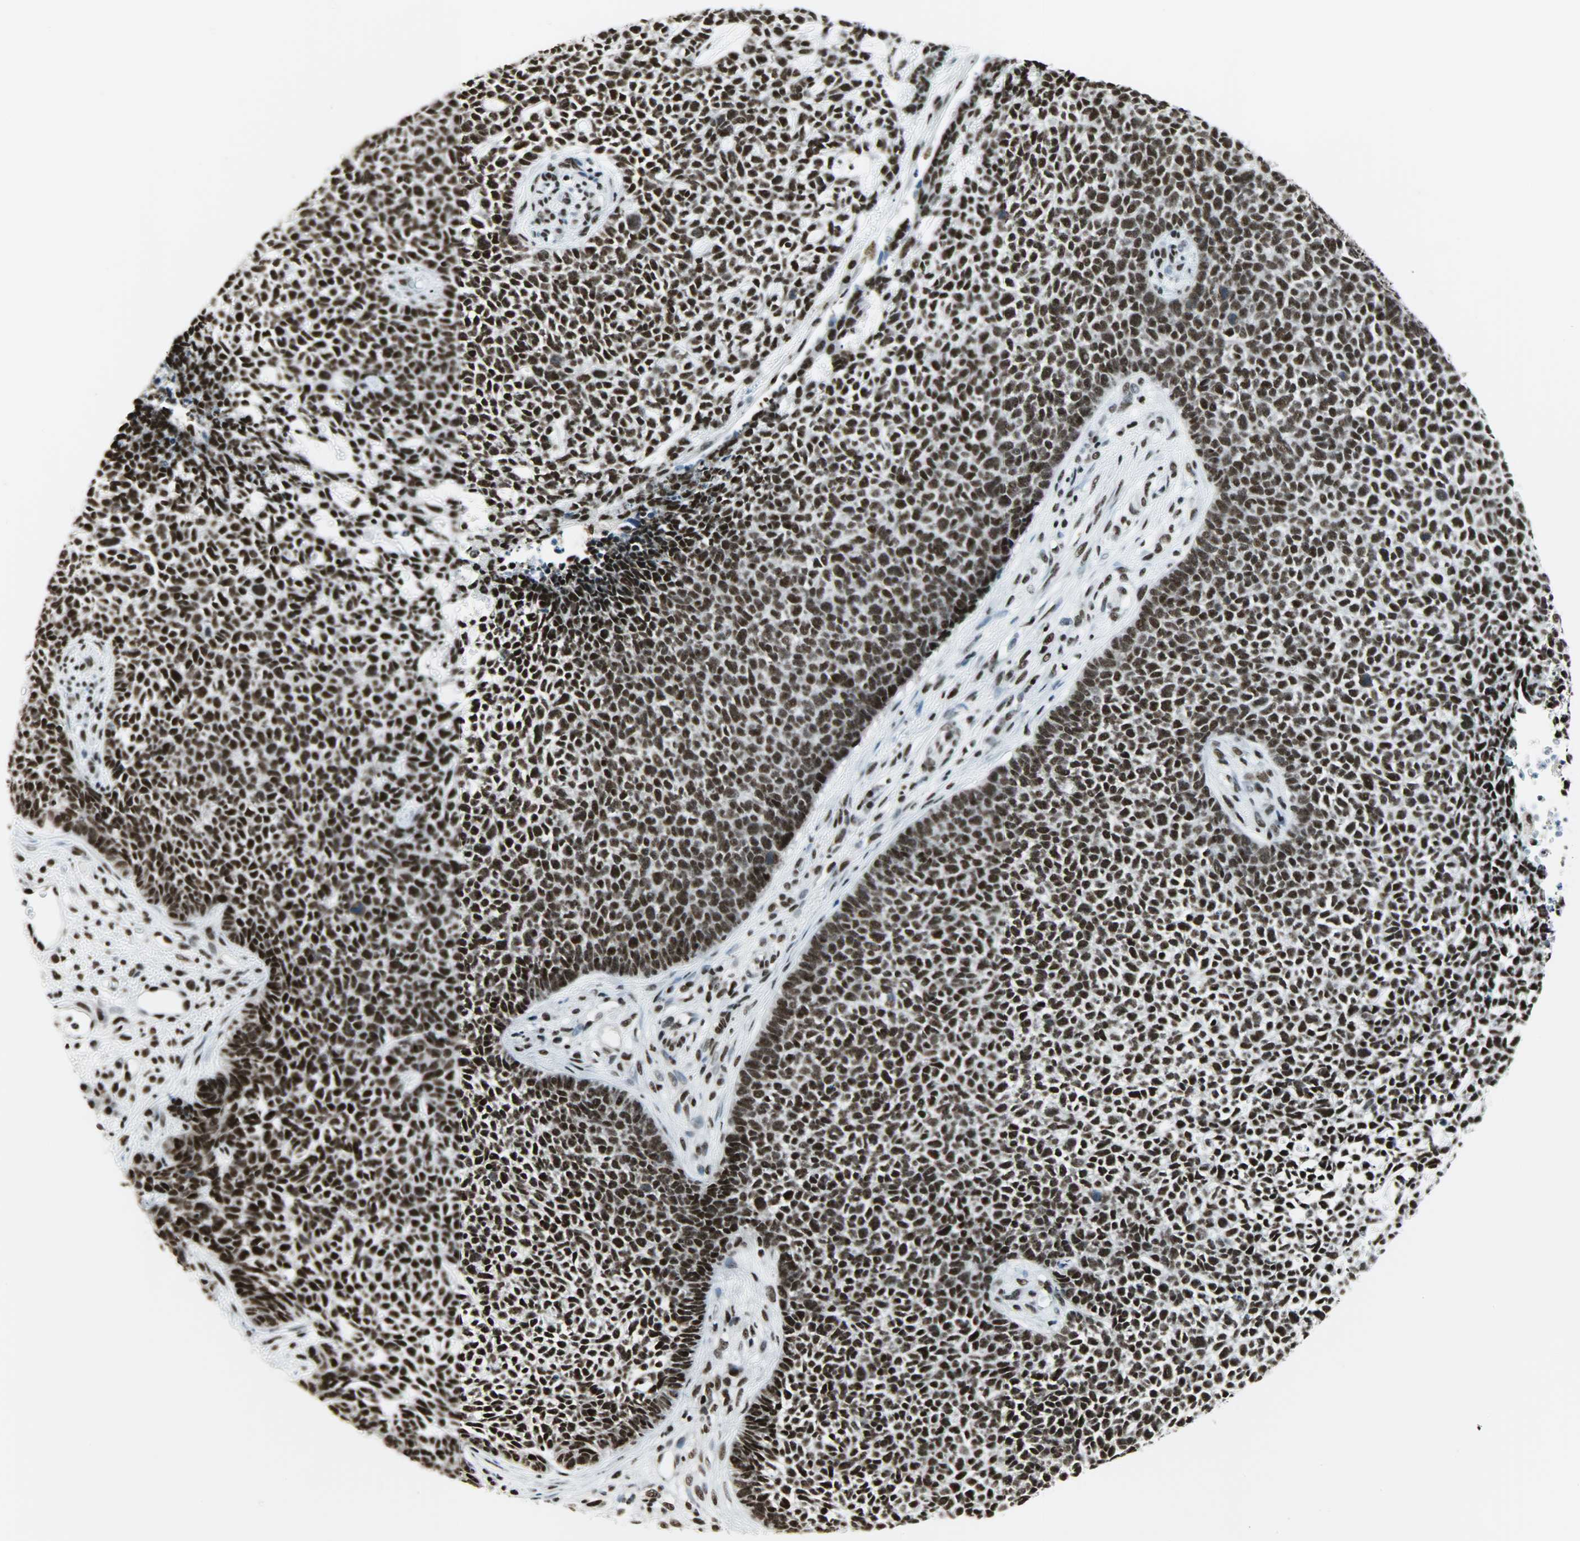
{"staining": {"intensity": "strong", "quantity": ">75%", "location": "nuclear"}, "tissue": "skin cancer", "cell_type": "Tumor cells", "image_type": "cancer", "snomed": [{"axis": "morphology", "description": "Basal cell carcinoma"}, {"axis": "topography", "description": "Skin"}], "caption": "Tumor cells reveal strong nuclear positivity in approximately >75% of cells in skin basal cell carcinoma.", "gene": "SNRPA", "patient": {"sex": "female", "age": 84}}